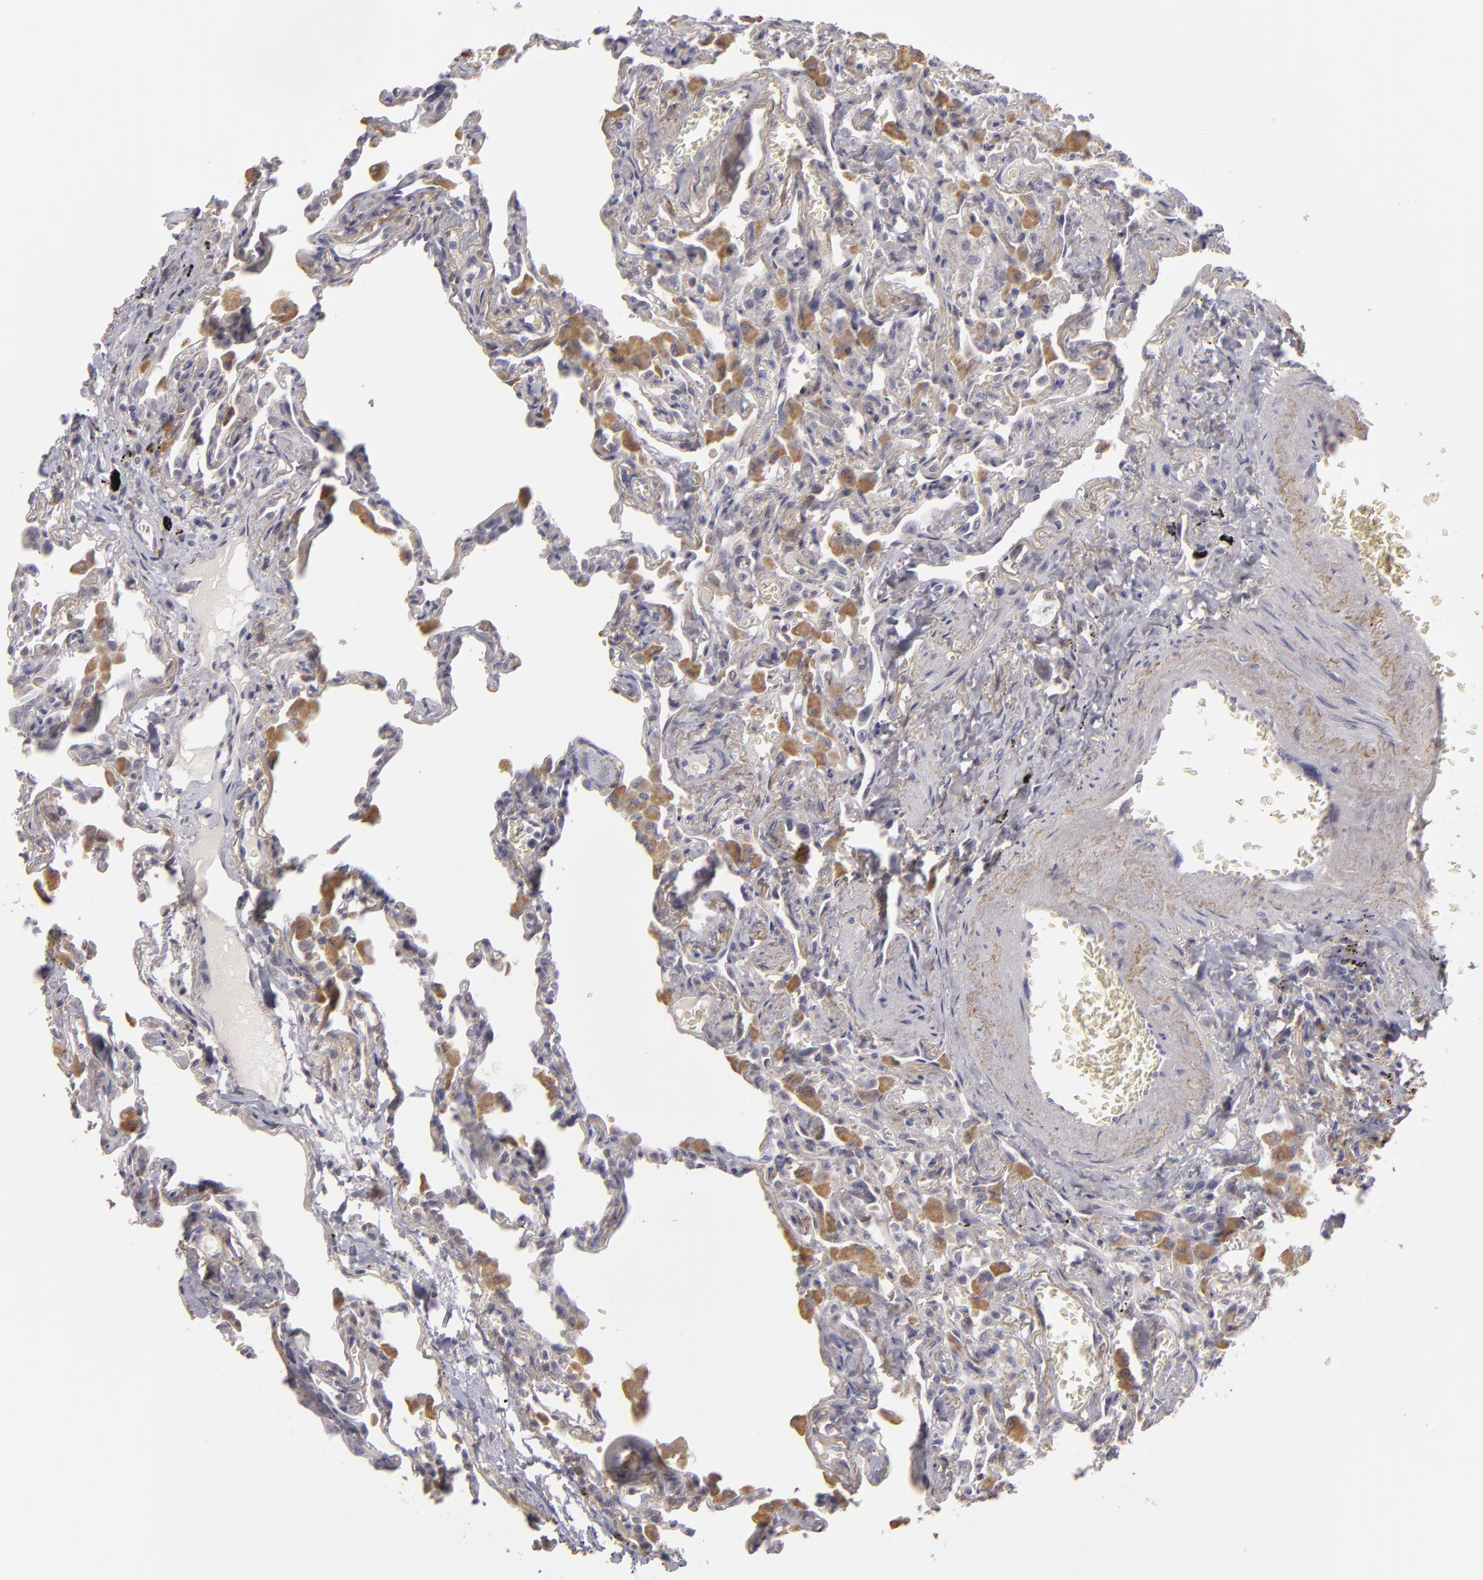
{"staining": {"intensity": "negative", "quantity": "none", "location": "none"}, "tissue": "lung", "cell_type": "Alveolar cells", "image_type": "normal", "snomed": [{"axis": "morphology", "description": "Normal tissue, NOS"}, {"axis": "topography", "description": "Lung"}], "caption": "A high-resolution histopathology image shows immunohistochemistry staining of normal lung, which shows no significant expression in alveolar cells.", "gene": "EFS", "patient": {"sex": "male", "age": 73}}